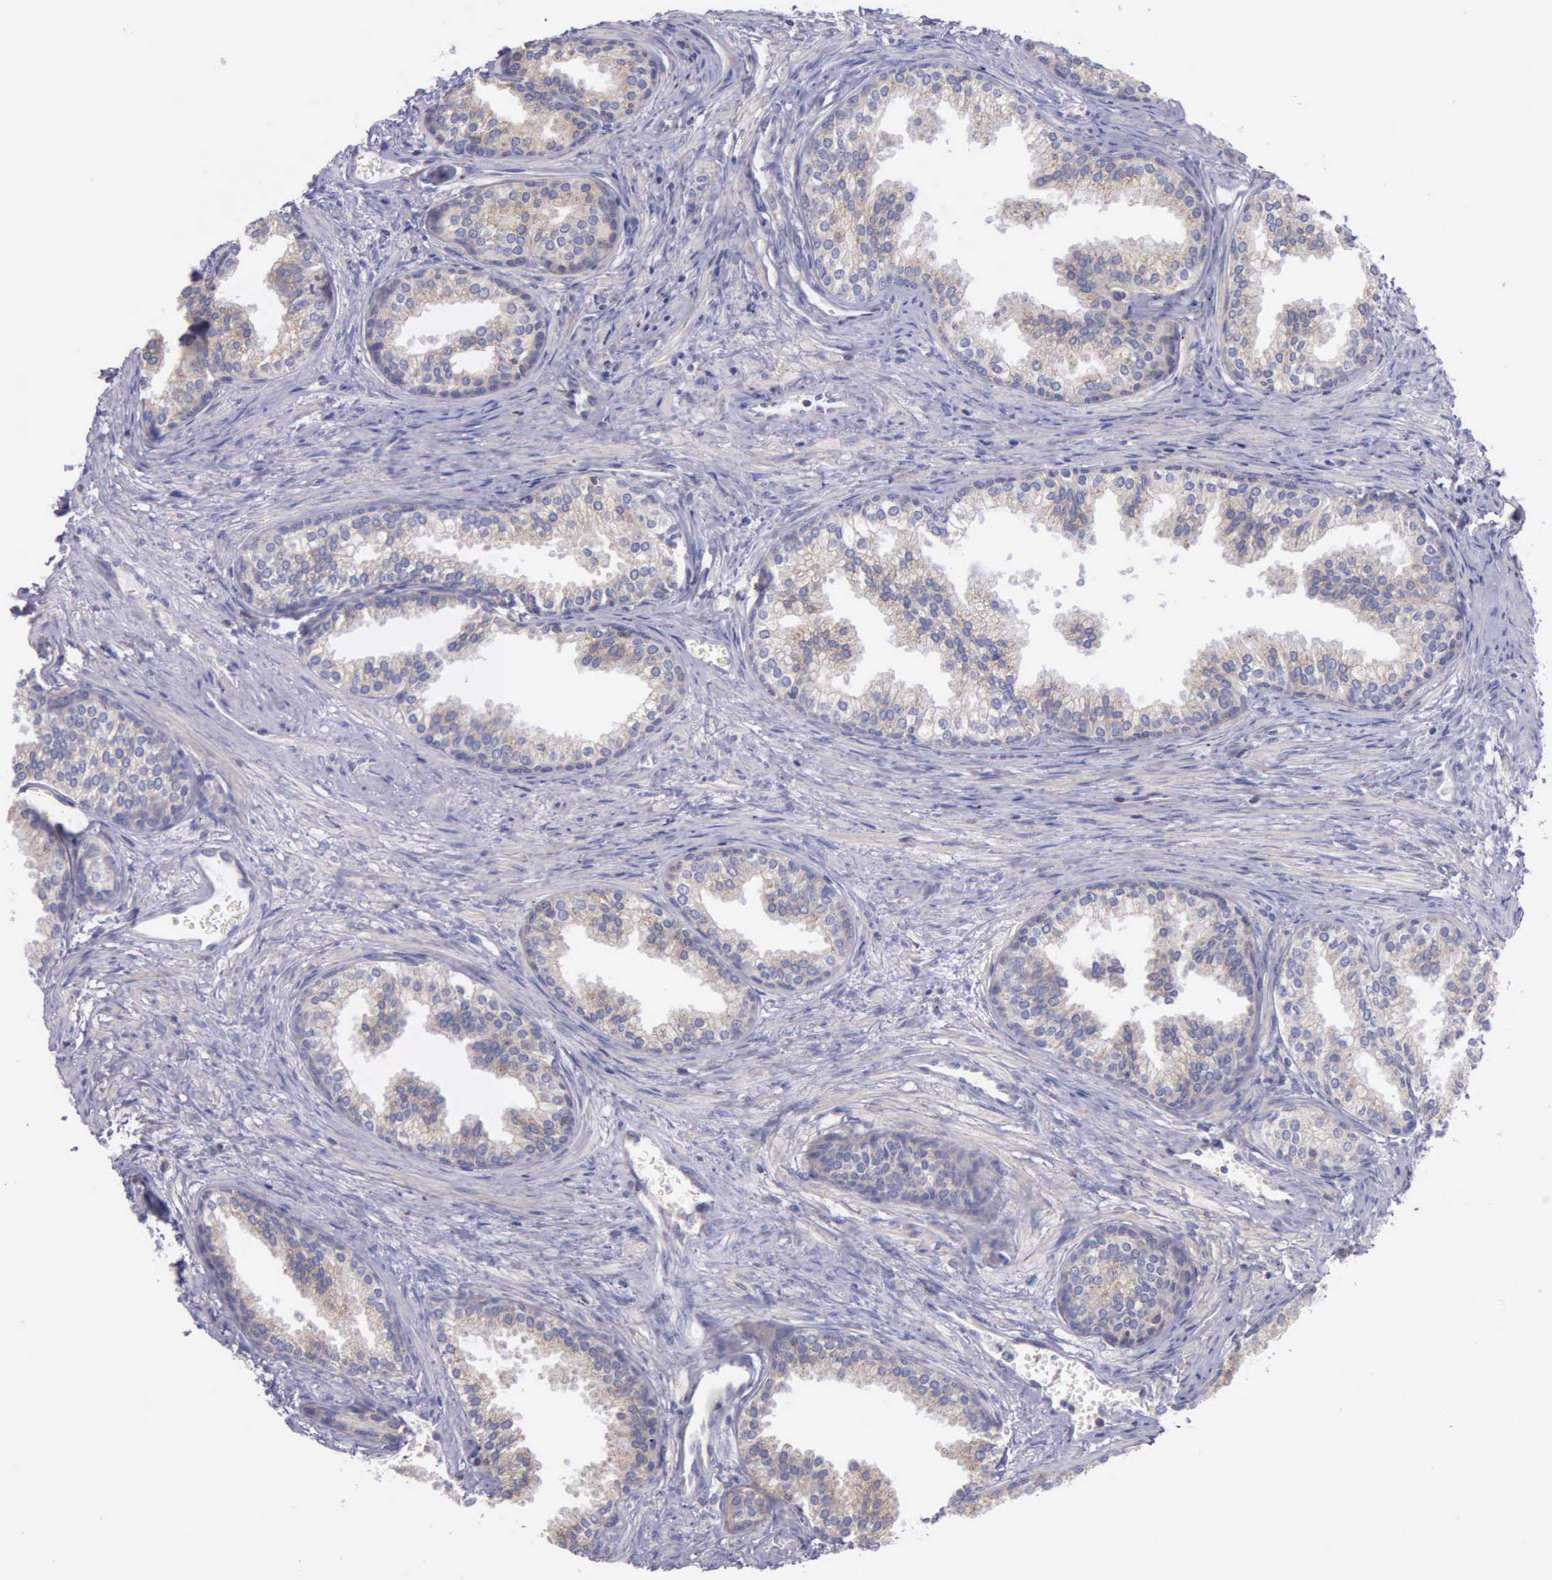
{"staining": {"intensity": "moderate", "quantity": ">75%", "location": "cytoplasmic/membranous"}, "tissue": "prostate", "cell_type": "Glandular cells", "image_type": "normal", "snomed": [{"axis": "morphology", "description": "Normal tissue, NOS"}, {"axis": "topography", "description": "Prostate"}], "caption": "IHC staining of benign prostate, which shows medium levels of moderate cytoplasmic/membranous positivity in about >75% of glandular cells indicating moderate cytoplasmic/membranous protein staining. The staining was performed using DAB (brown) for protein detection and nuclei were counterstained in hematoxylin (blue).", "gene": "CTAGE15", "patient": {"sex": "male", "age": 68}}